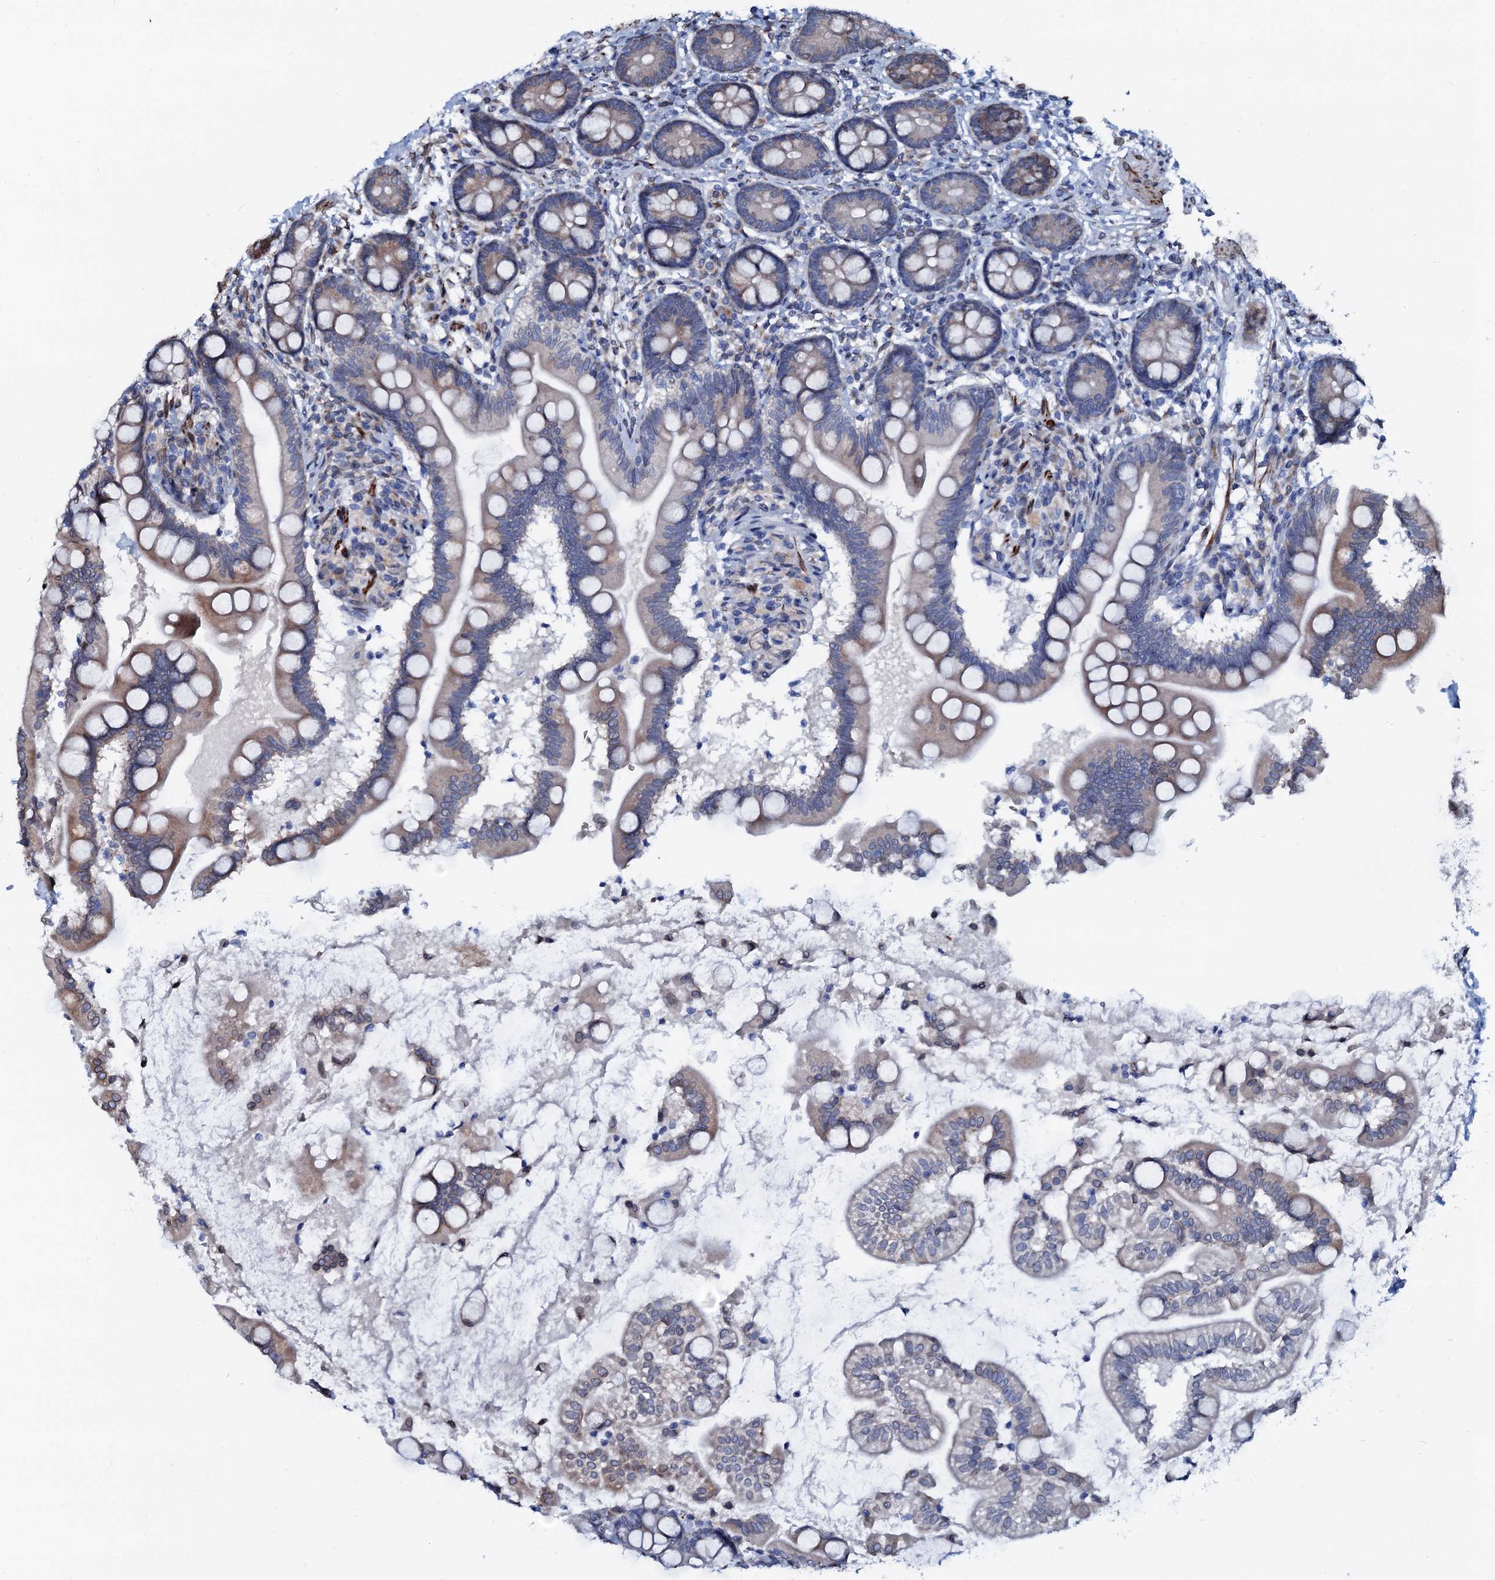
{"staining": {"intensity": "weak", "quantity": "<25%", "location": "cytoplasmic/membranous"}, "tissue": "small intestine", "cell_type": "Glandular cells", "image_type": "normal", "snomed": [{"axis": "morphology", "description": "Normal tissue, NOS"}, {"axis": "topography", "description": "Small intestine"}], "caption": "IHC of unremarkable small intestine exhibits no staining in glandular cells.", "gene": "NRP2", "patient": {"sex": "female", "age": 64}}